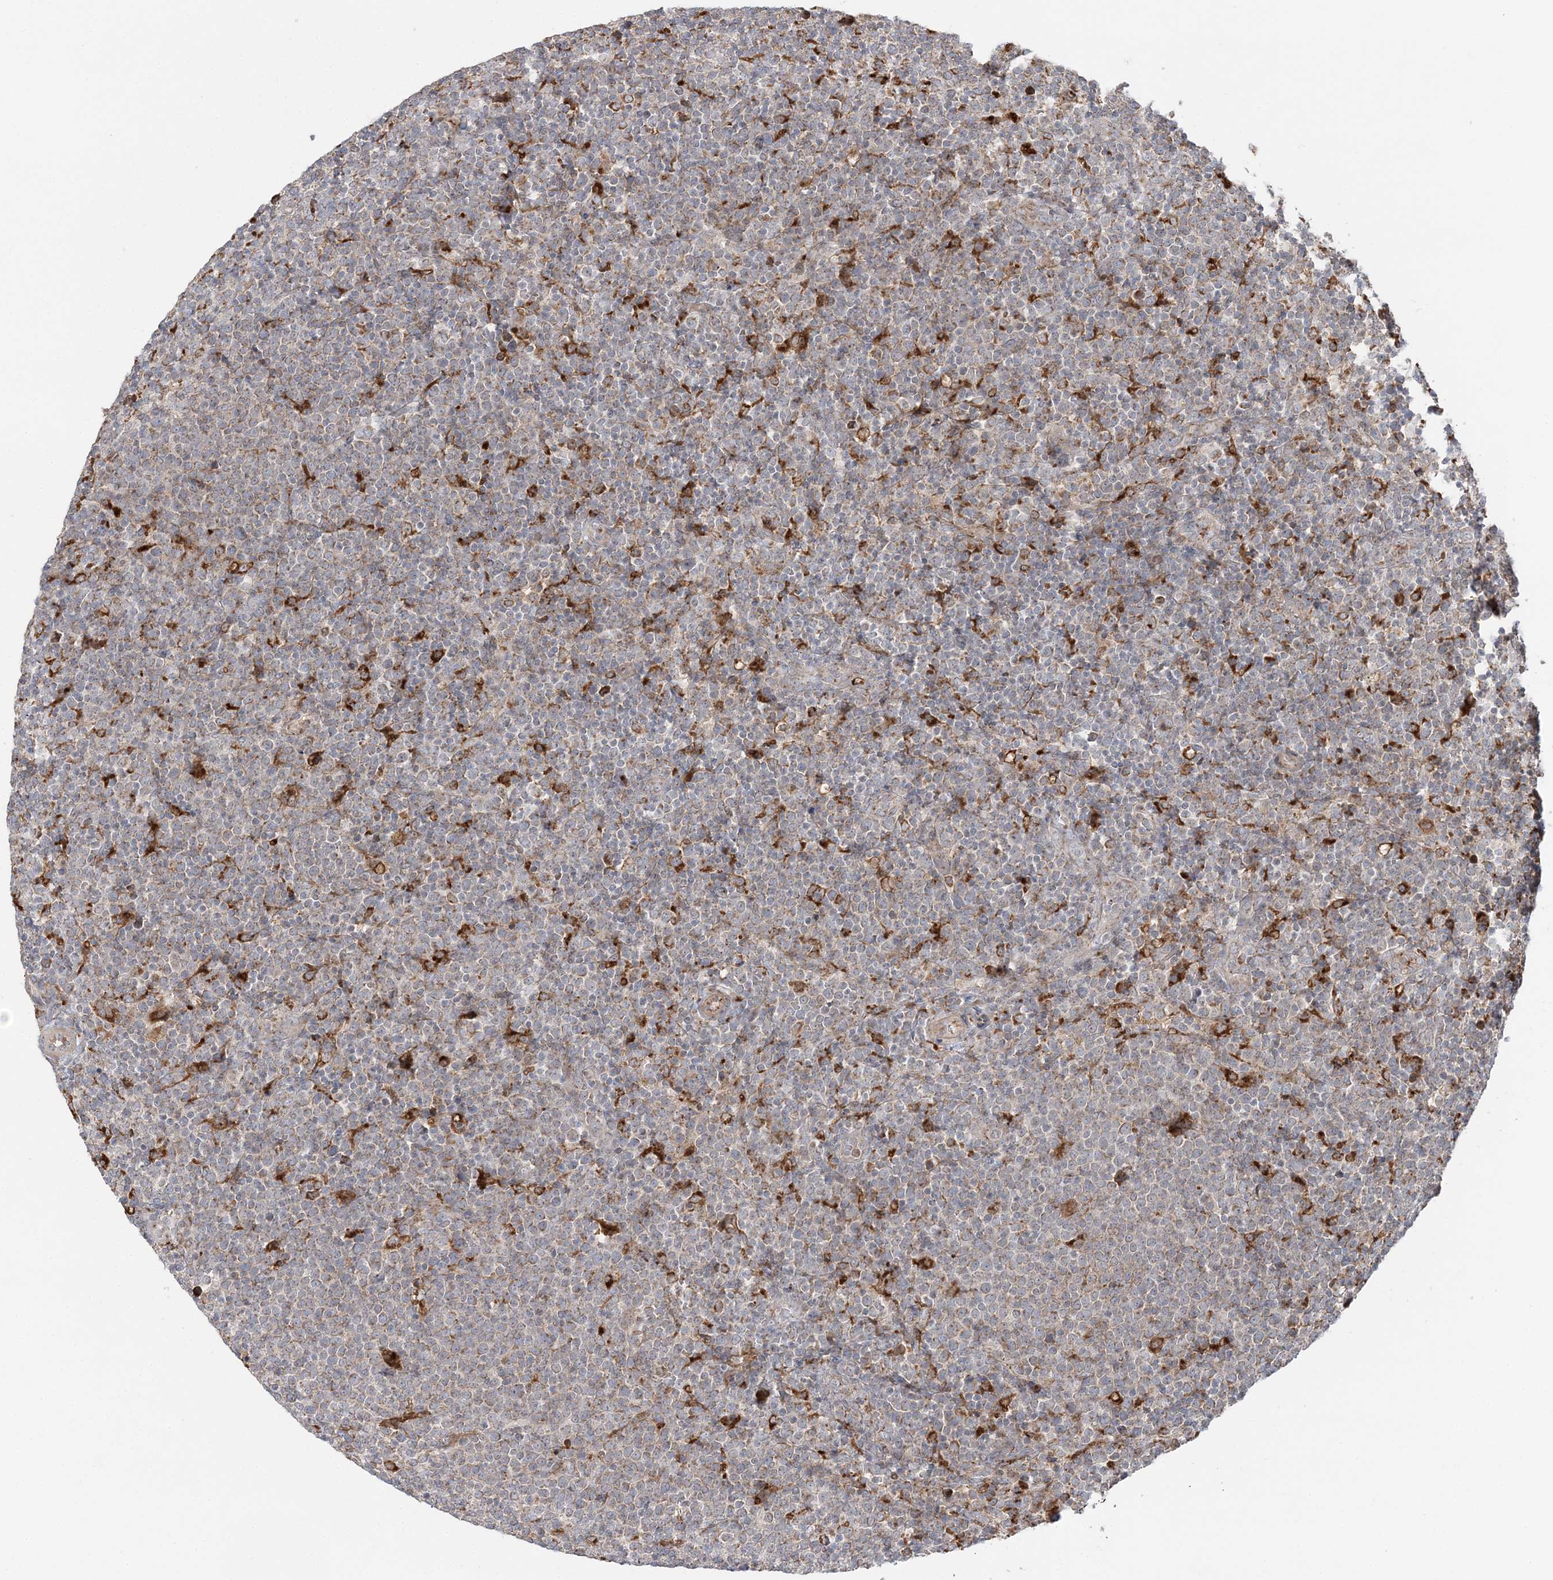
{"staining": {"intensity": "weak", "quantity": "<25%", "location": "cytoplasmic/membranous"}, "tissue": "lymphoma", "cell_type": "Tumor cells", "image_type": "cancer", "snomed": [{"axis": "morphology", "description": "Malignant lymphoma, non-Hodgkin's type, High grade"}, {"axis": "topography", "description": "Lymph node"}], "caption": "A micrograph of lymphoma stained for a protein demonstrates no brown staining in tumor cells.", "gene": "ABCC3", "patient": {"sex": "male", "age": 61}}